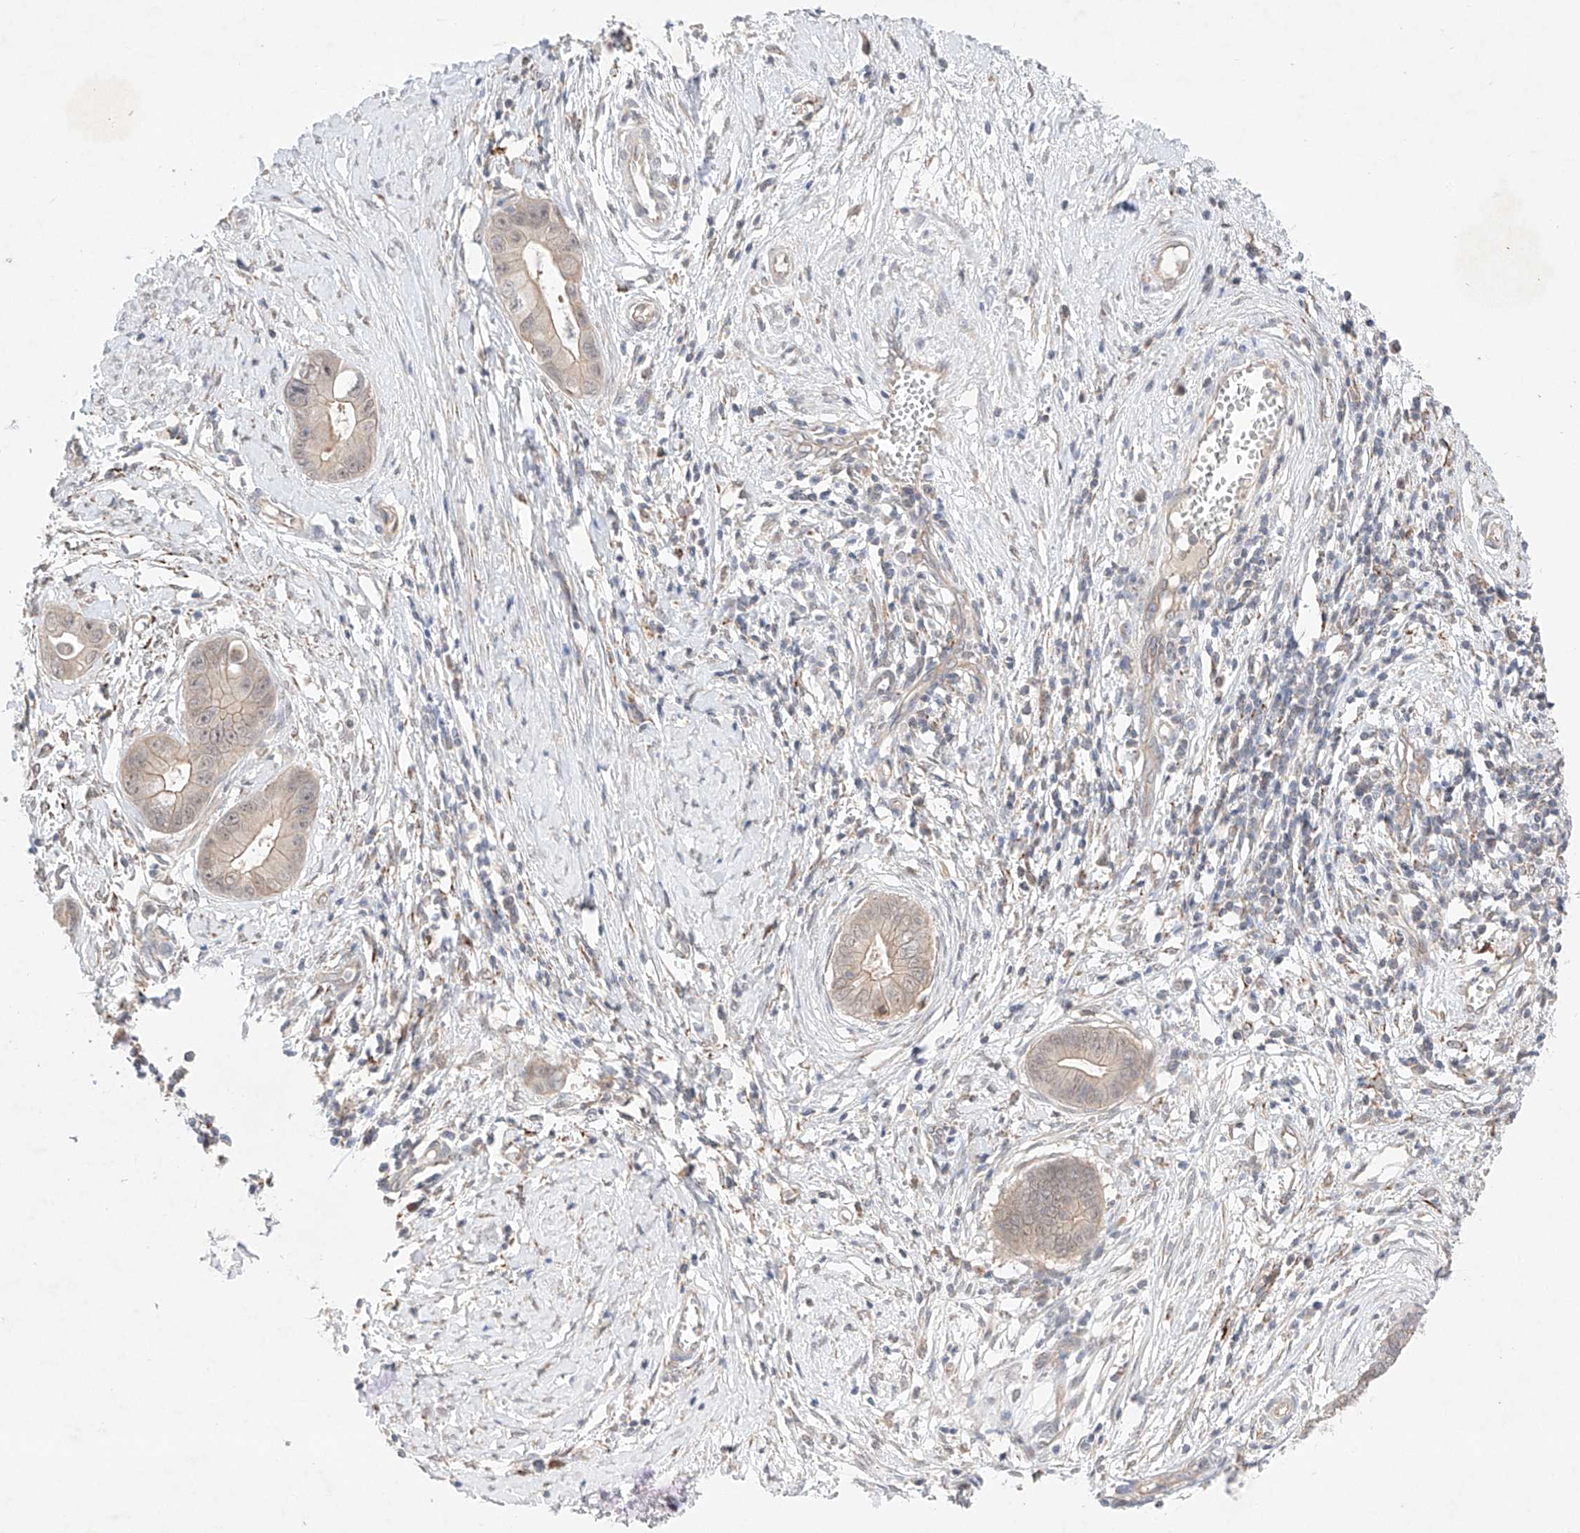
{"staining": {"intensity": "weak", "quantity": "<25%", "location": "cytoplasmic/membranous"}, "tissue": "cervical cancer", "cell_type": "Tumor cells", "image_type": "cancer", "snomed": [{"axis": "morphology", "description": "Adenocarcinoma, NOS"}, {"axis": "topography", "description": "Cervix"}], "caption": "Cervical cancer (adenocarcinoma) stained for a protein using immunohistochemistry (IHC) demonstrates no expression tumor cells.", "gene": "IL22RA2", "patient": {"sex": "female", "age": 44}}